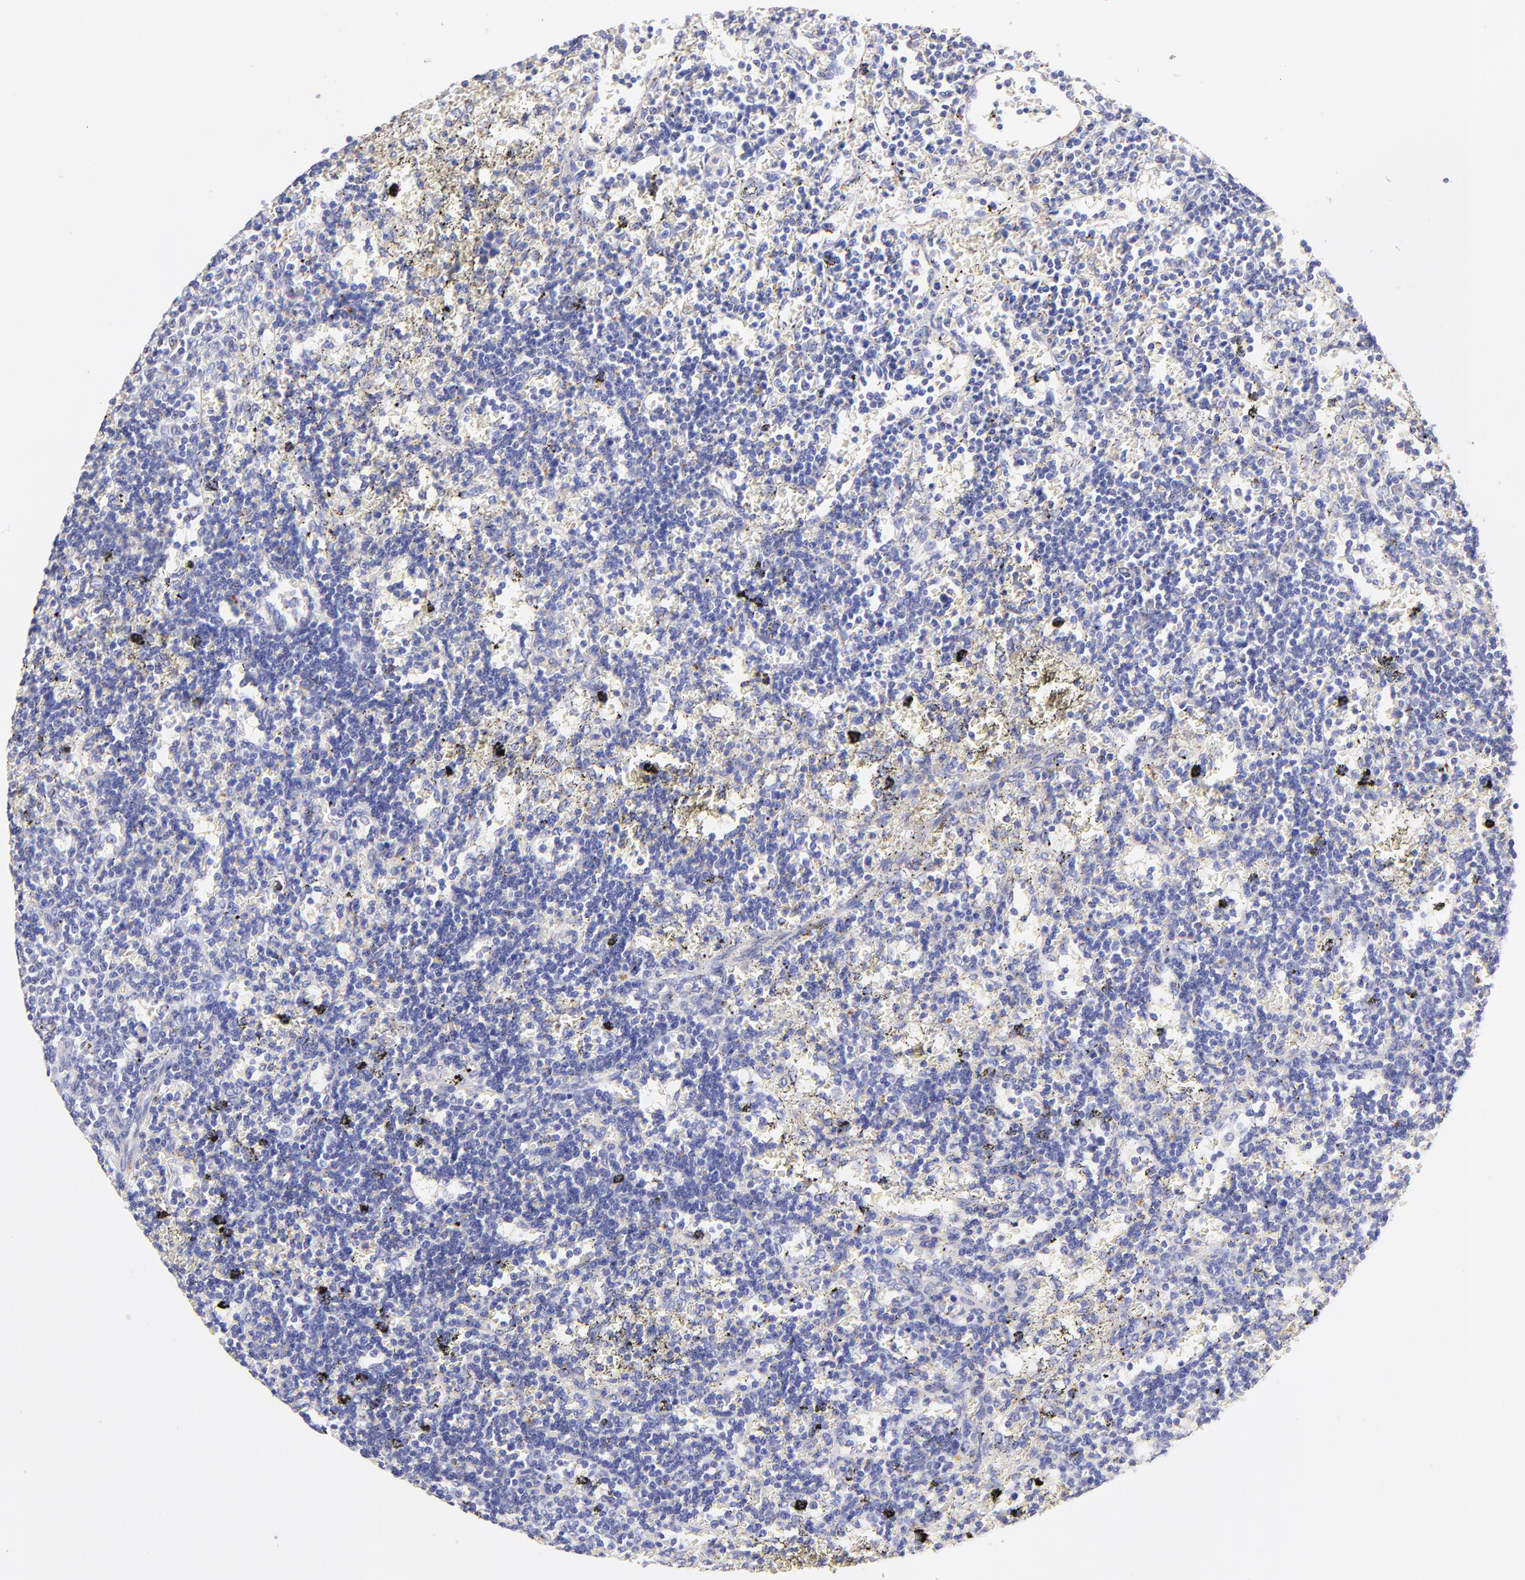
{"staining": {"intensity": "negative", "quantity": "none", "location": "none"}, "tissue": "lymphoma", "cell_type": "Tumor cells", "image_type": "cancer", "snomed": [{"axis": "morphology", "description": "Malignant lymphoma, non-Hodgkin's type, Low grade"}, {"axis": "topography", "description": "Spleen"}], "caption": "Tumor cells show no significant staining in lymphoma.", "gene": "SPARC", "patient": {"sex": "male", "age": 60}}